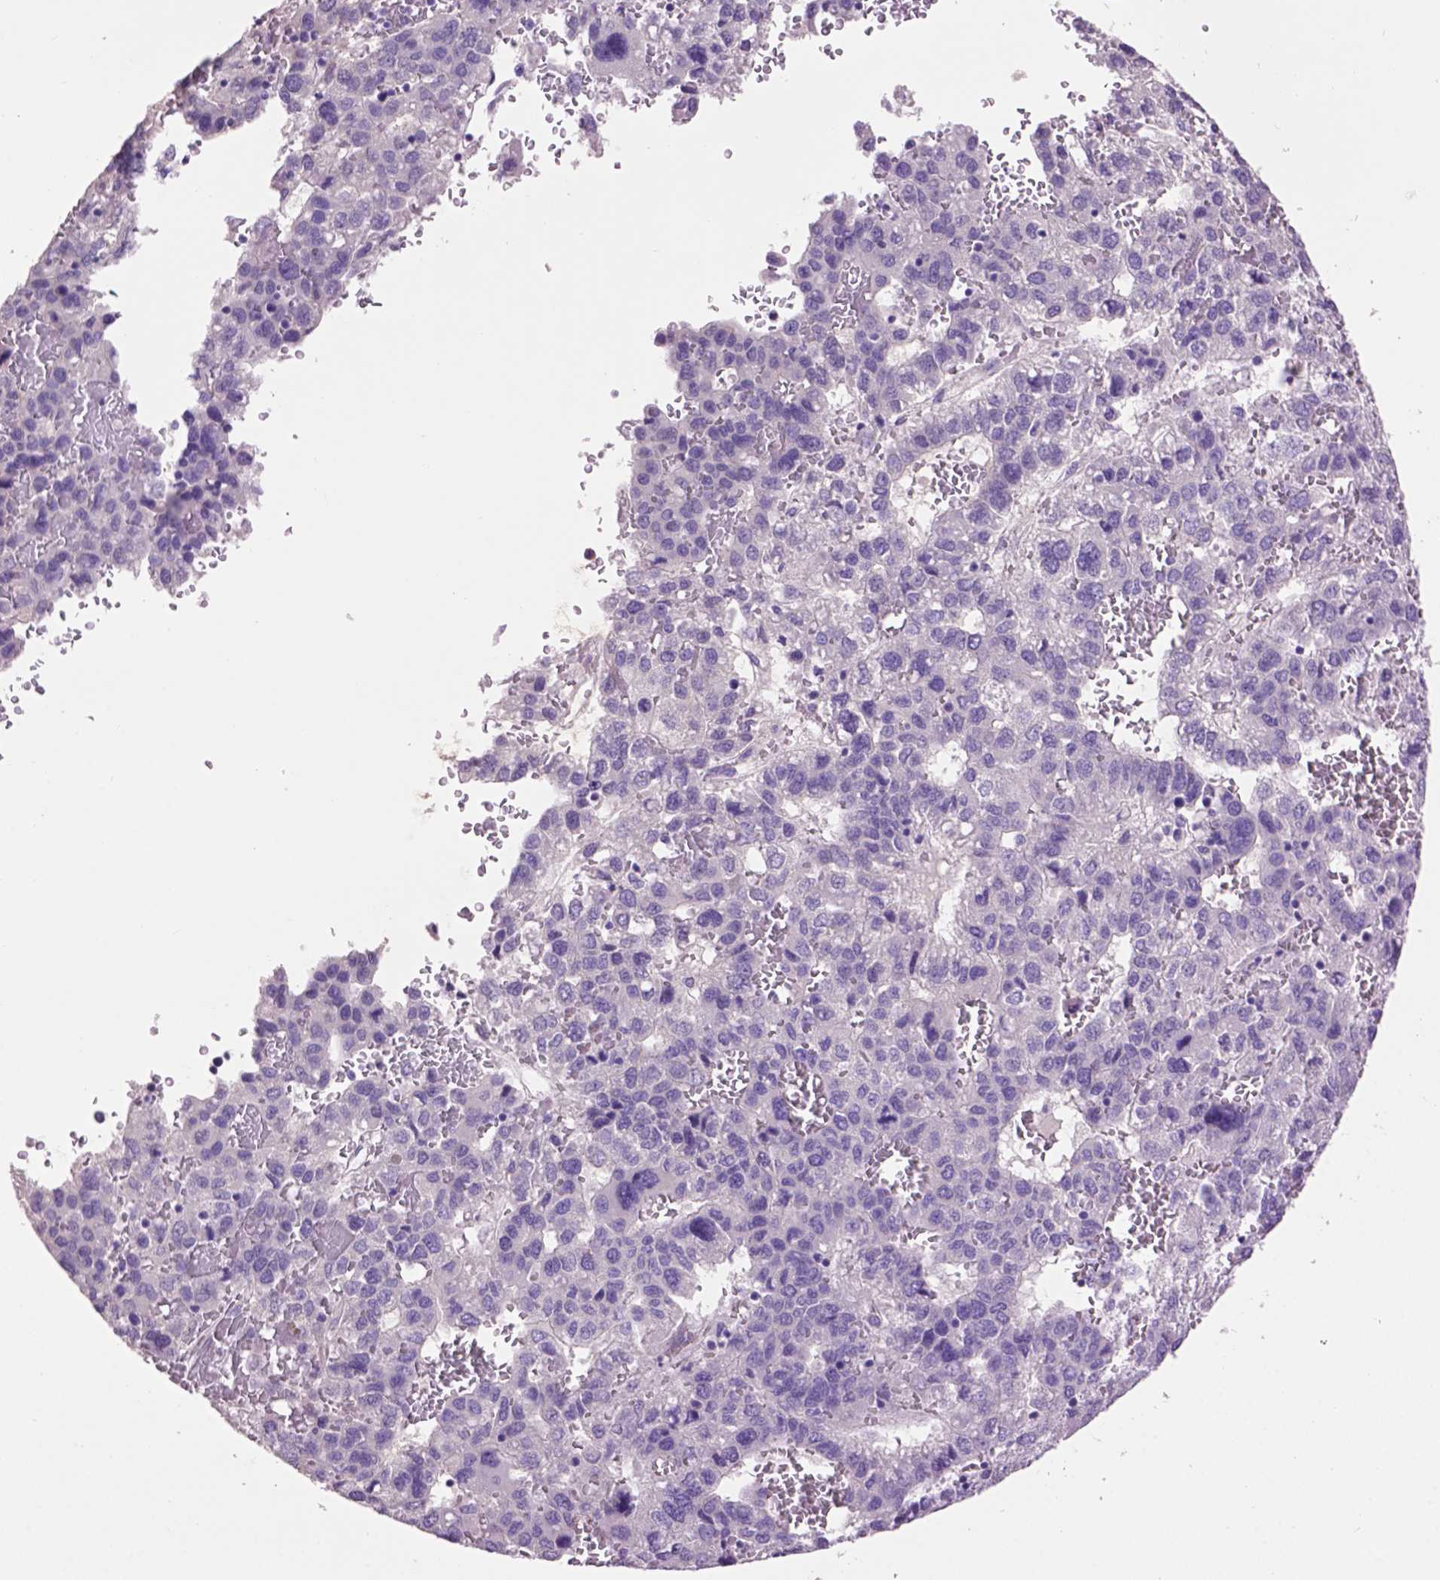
{"staining": {"intensity": "negative", "quantity": "none", "location": "none"}, "tissue": "liver cancer", "cell_type": "Tumor cells", "image_type": "cancer", "snomed": [{"axis": "morphology", "description": "Carcinoma, Hepatocellular, NOS"}, {"axis": "topography", "description": "Liver"}], "caption": "A high-resolution histopathology image shows immunohistochemistry (IHC) staining of liver hepatocellular carcinoma, which shows no significant positivity in tumor cells.", "gene": "CRYBA4", "patient": {"sex": "male", "age": 69}}